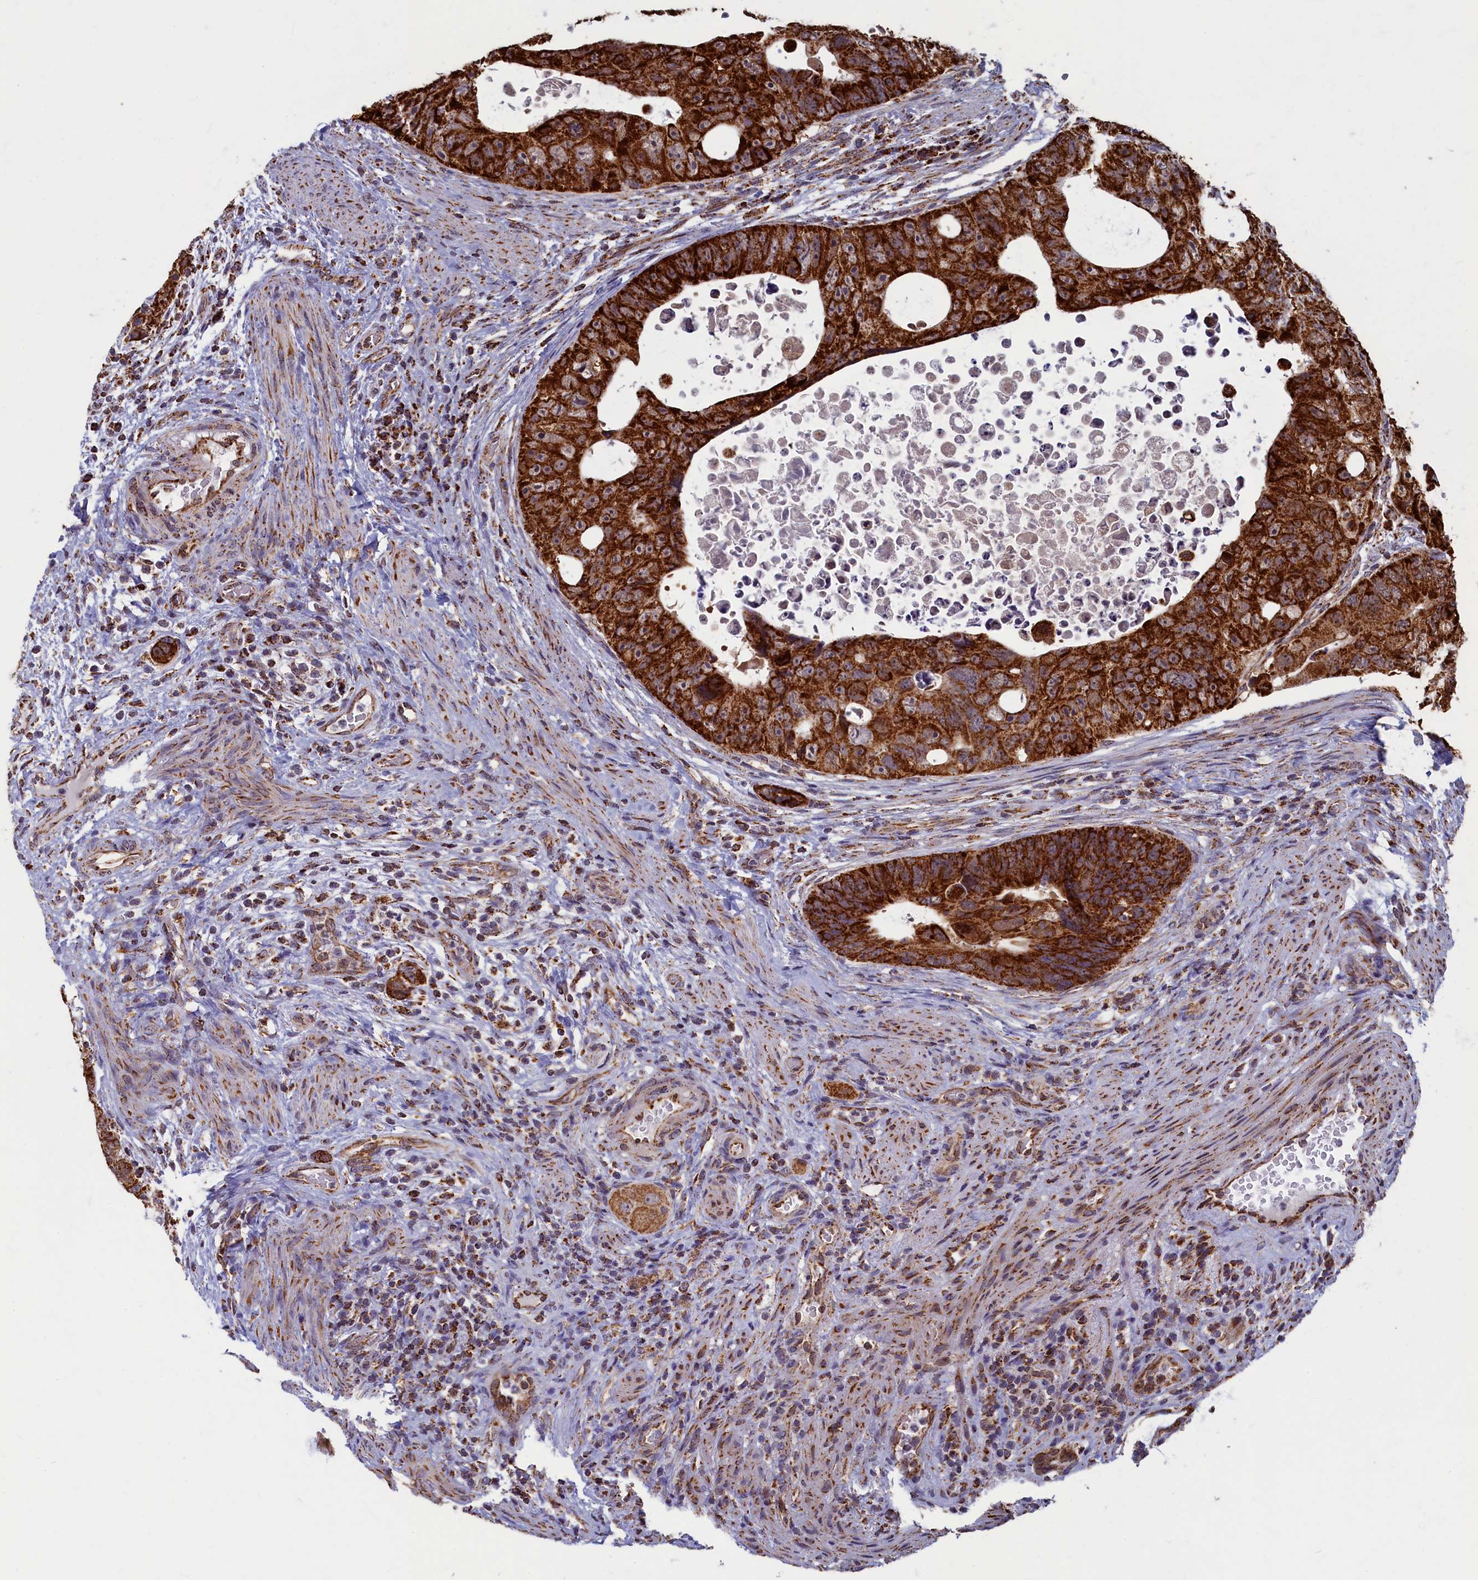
{"staining": {"intensity": "strong", "quantity": ">75%", "location": "cytoplasmic/membranous"}, "tissue": "colorectal cancer", "cell_type": "Tumor cells", "image_type": "cancer", "snomed": [{"axis": "morphology", "description": "Adenocarcinoma, NOS"}, {"axis": "topography", "description": "Rectum"}], "caption": "Colorectal cancer was stained to show a protein in brown. There is high levels of strong cytoplasmic/membranous staining in about >75% of tumor cells.", "gene": "SPR", "patient": {"sex": "male", "age": 59}}